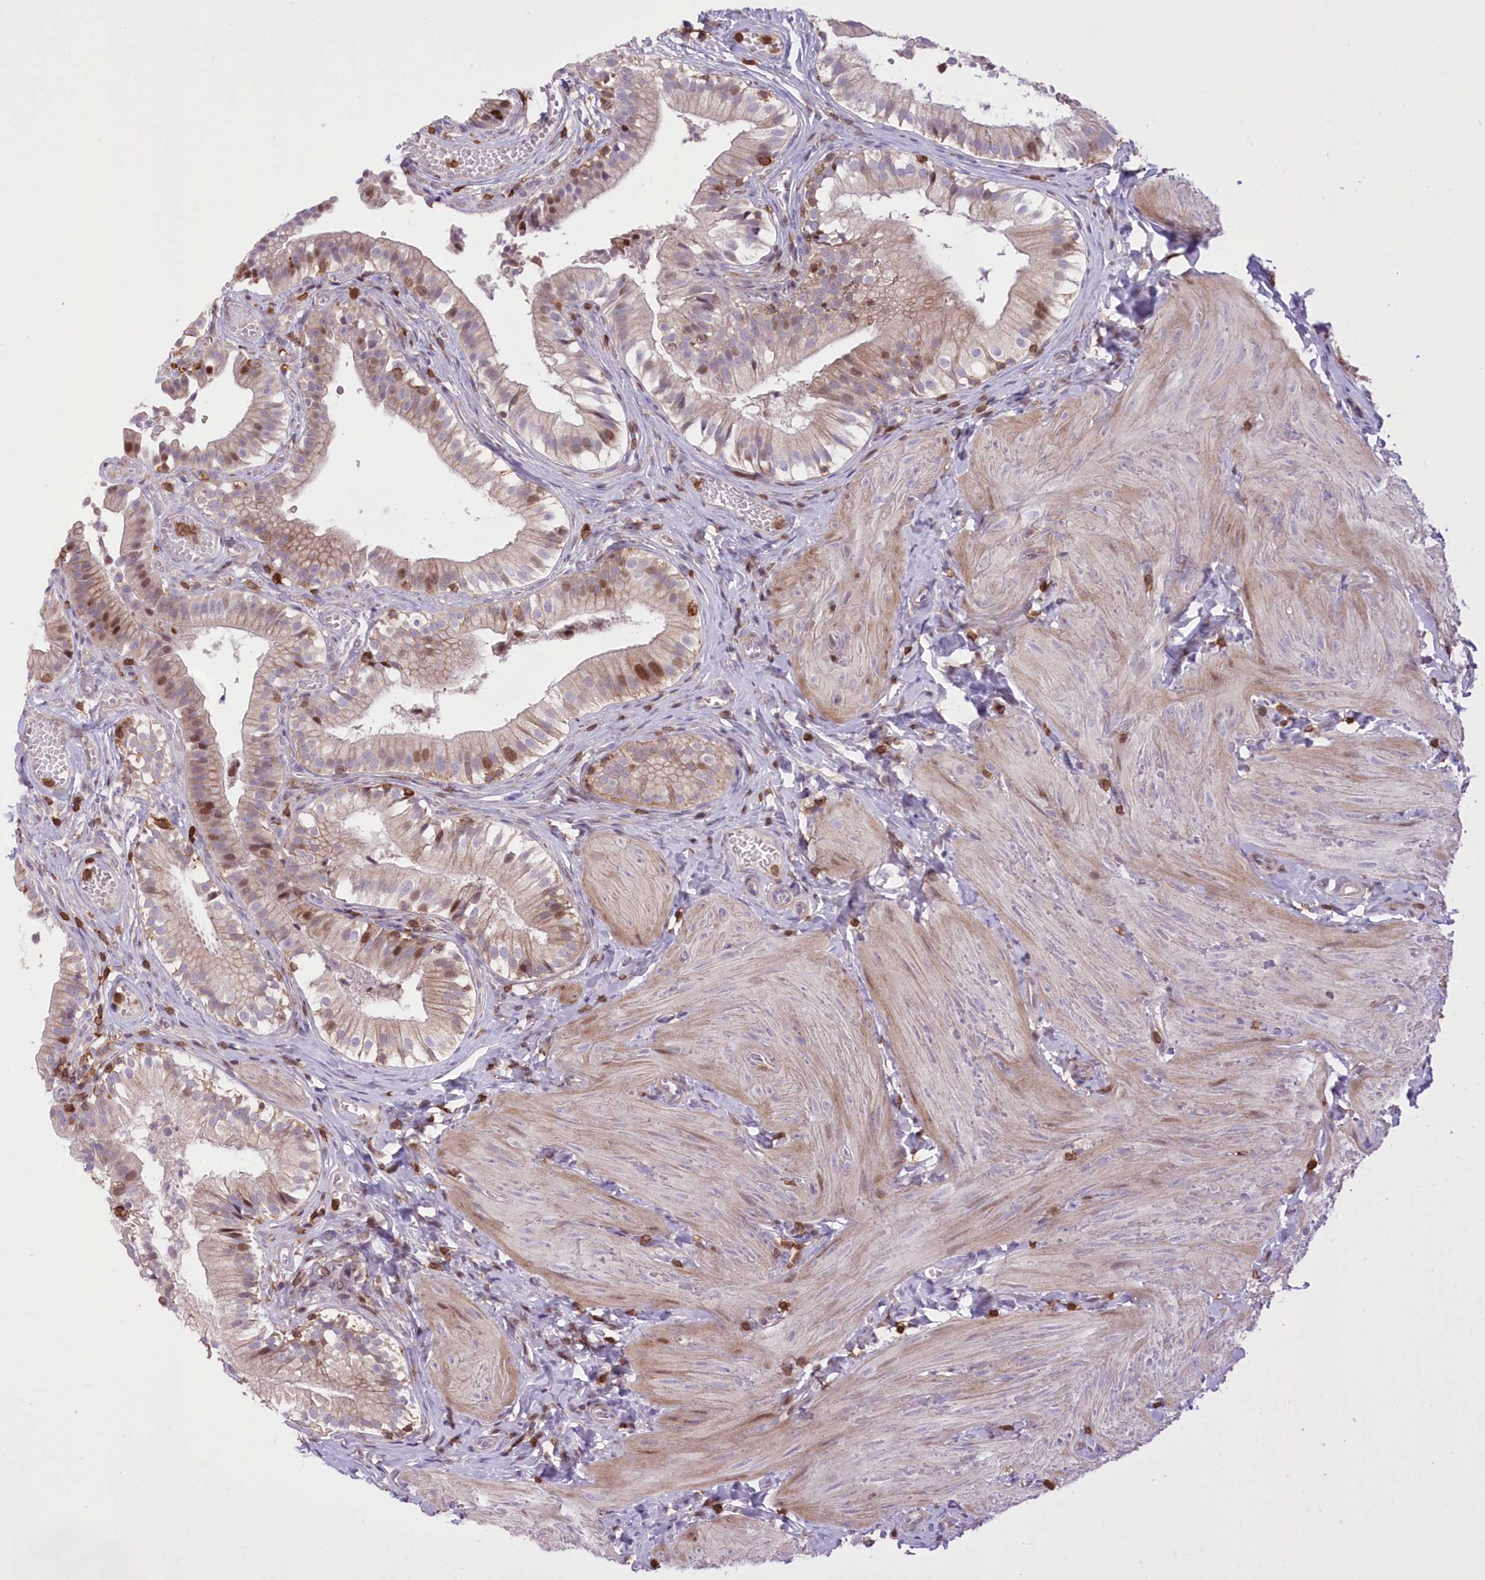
{"staining": {"intensity": "moderate", "quantity": "25%-75%", "location": "cytoplasmic/membranous,nuclear"}, "tissue": "gallbladder", "cell_type": "Glandular cells", "image_type": "normal", "snomed": [{"axis": "morphology", "description": "Normal tissue, NOS"}, {"axis": "topography", "description": "Gallbladder"}], "caption": "Immunohistochemical staining of unremarkable human gallbladder exhibits 25%-75% levels of moderate cytoplasmic/membranous,nuclear protein staining in about 25%-75% of glandular cells. The protein of interest is shown in brown color, while the nuclei are stained blue.", "gene": "RNPEPL1", "patient": {"sex": "female", "age": 47}}